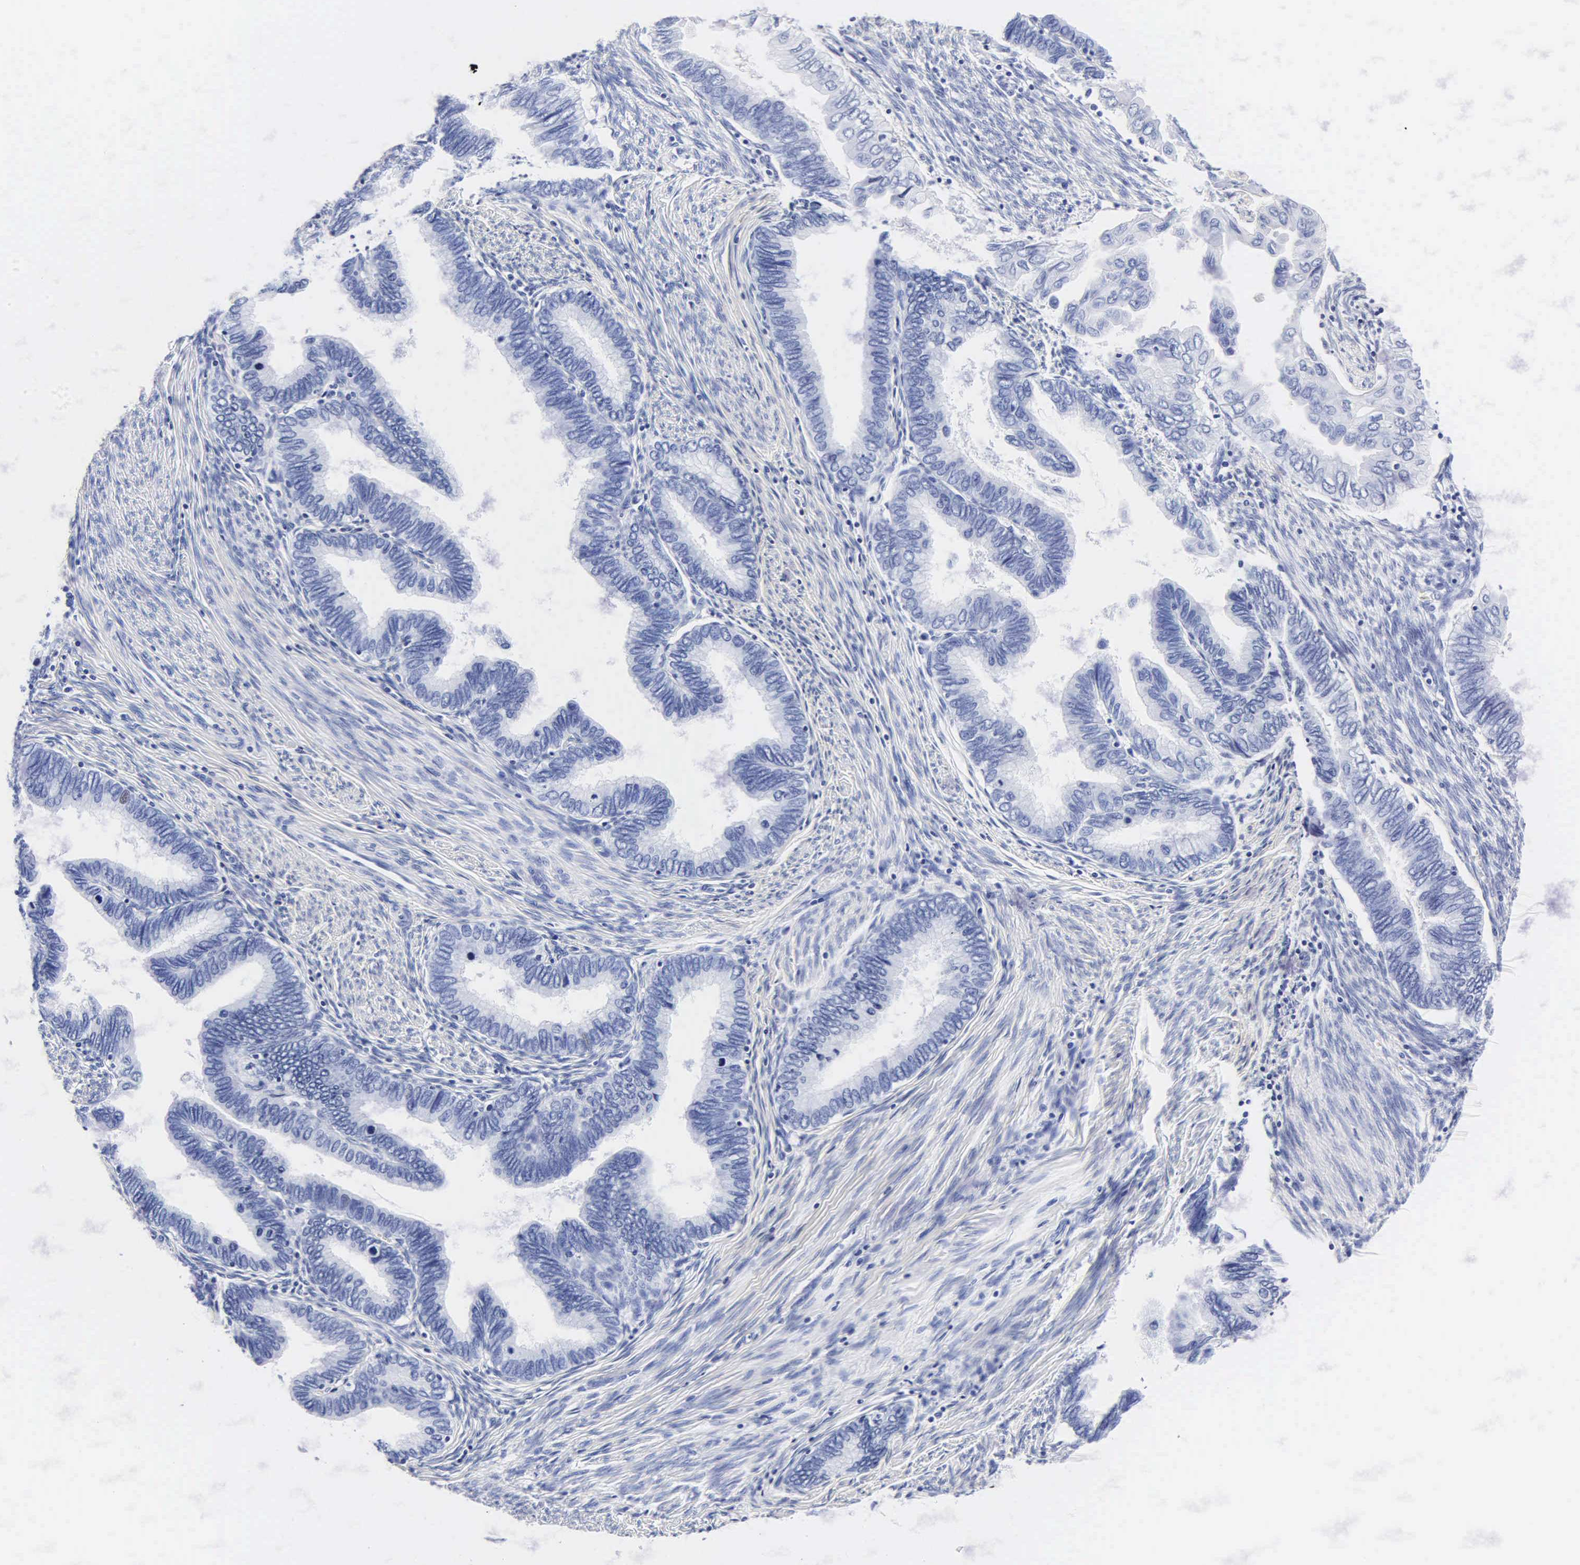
{"staining": {"intensity": "negative", "quantity": "none", "location": "none"}, "tissue": "cervical cancer", "cell_type": "Tumor cells", "image_type": "cancer", "snomed": [{"axis": "morphology", "description": "Adenocarcinoma, NOS"}, {"axis": "topography", "description": "Cervix"}], "caption": "High power microscopy histopathology image of an immunohistochemistry image of cervical cancer (adenocarcinoma), revealing no significant staining in tumor cells.", "gene": "MB", "patient": {"sex": "female", "age": 49}}